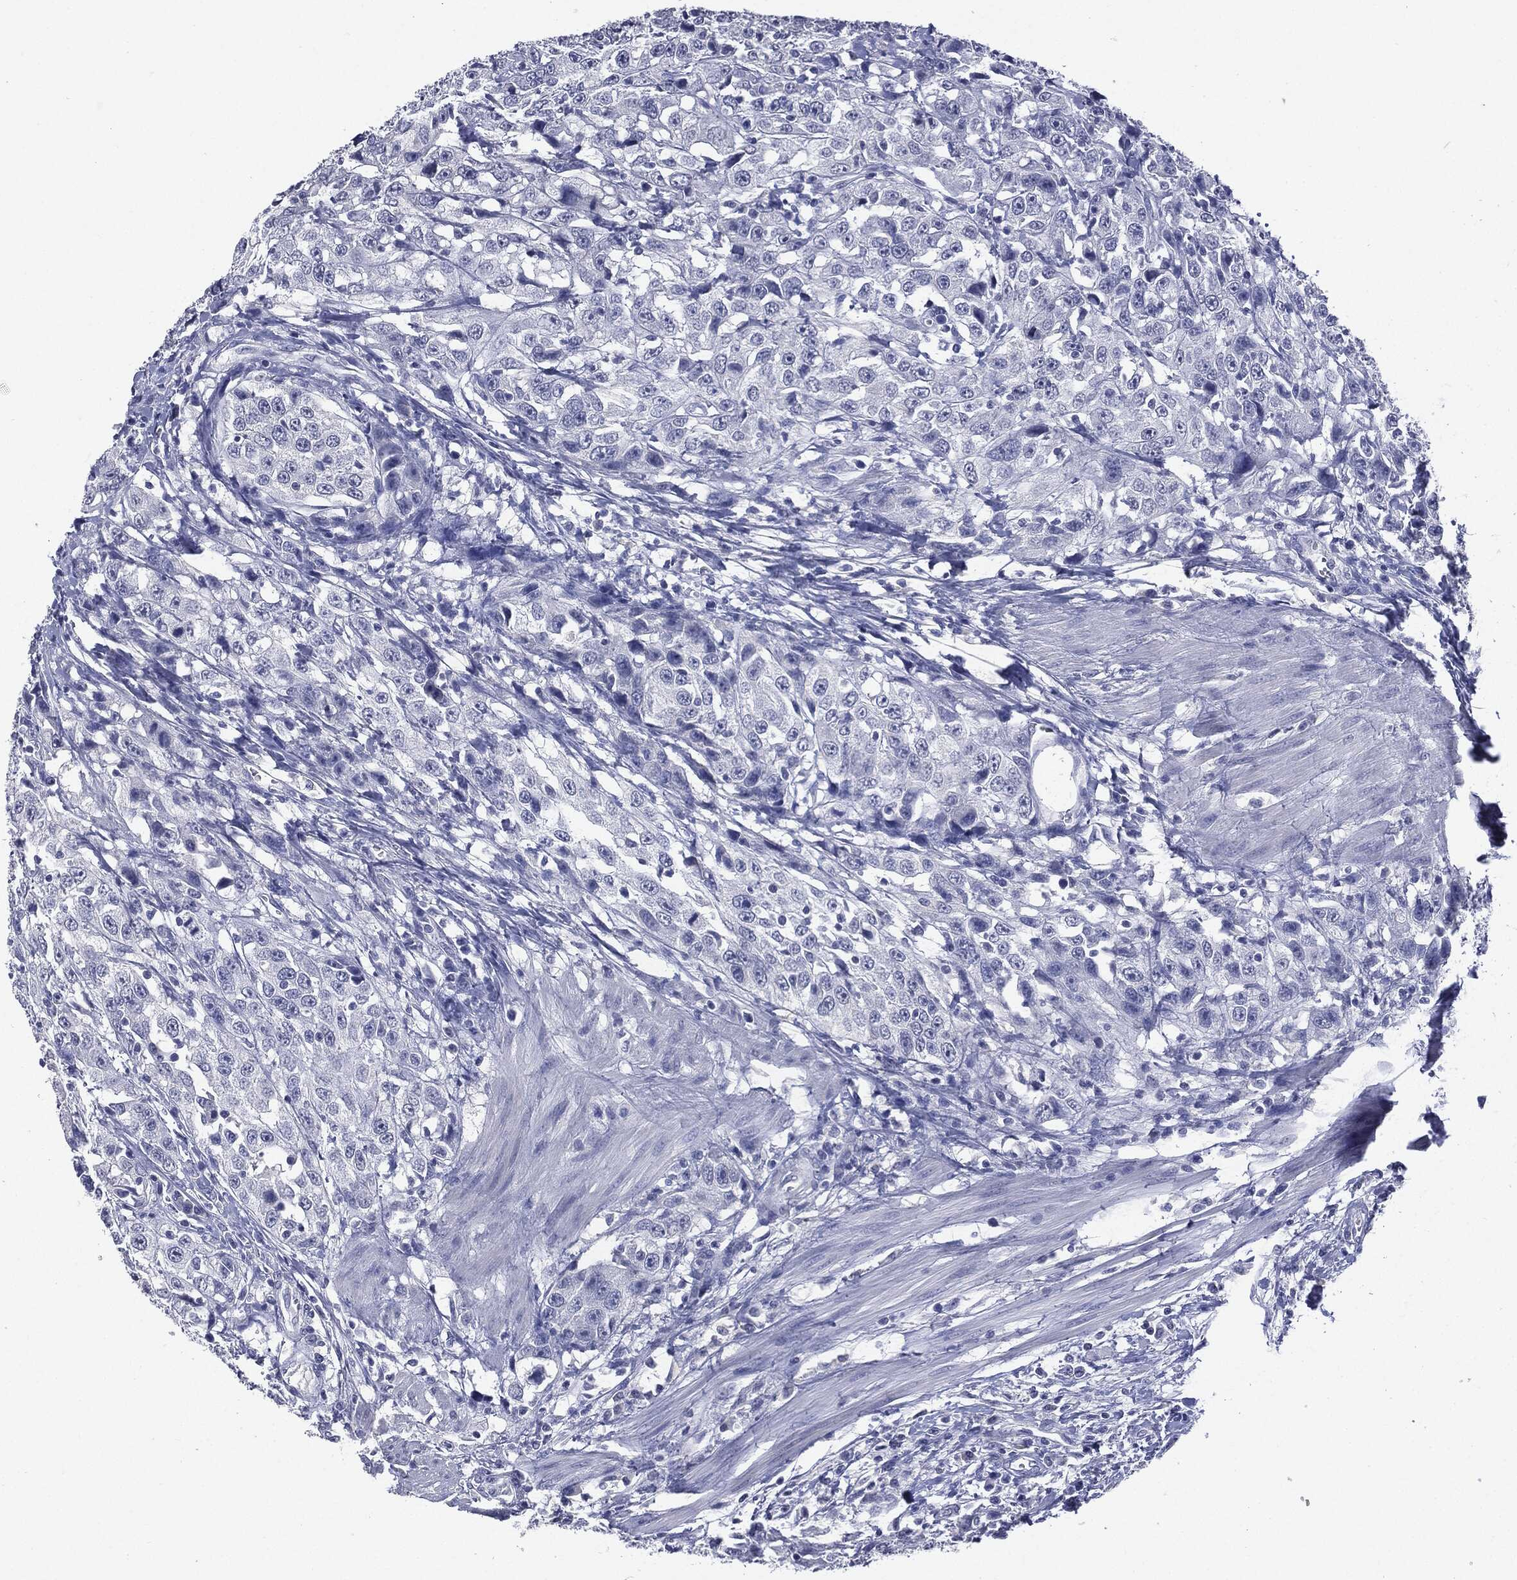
{"staining": {"intensity": "negative", "quantity": "none", "location": "none"}, "tissue": "urothelial cancer", "cell_type": "Tumor cells", "image_type": "cancer", "snomed": [{"axis": "morphology", "description": "Urothelial carcinoma, NOS"}, {"axis": "morphology", "description": "Urothelial carcinoma, High grade"}, {"axis": "topography", "description": "Urinary bladder"}], "caption": "High power microscopy micrograph of an immunohistochemistry (IHC) micrograph of urothelial cancer, revealing no significant expression in tumor cells.", "gene": "TSHB", "patient": {"sex": "female", "age": 73}}